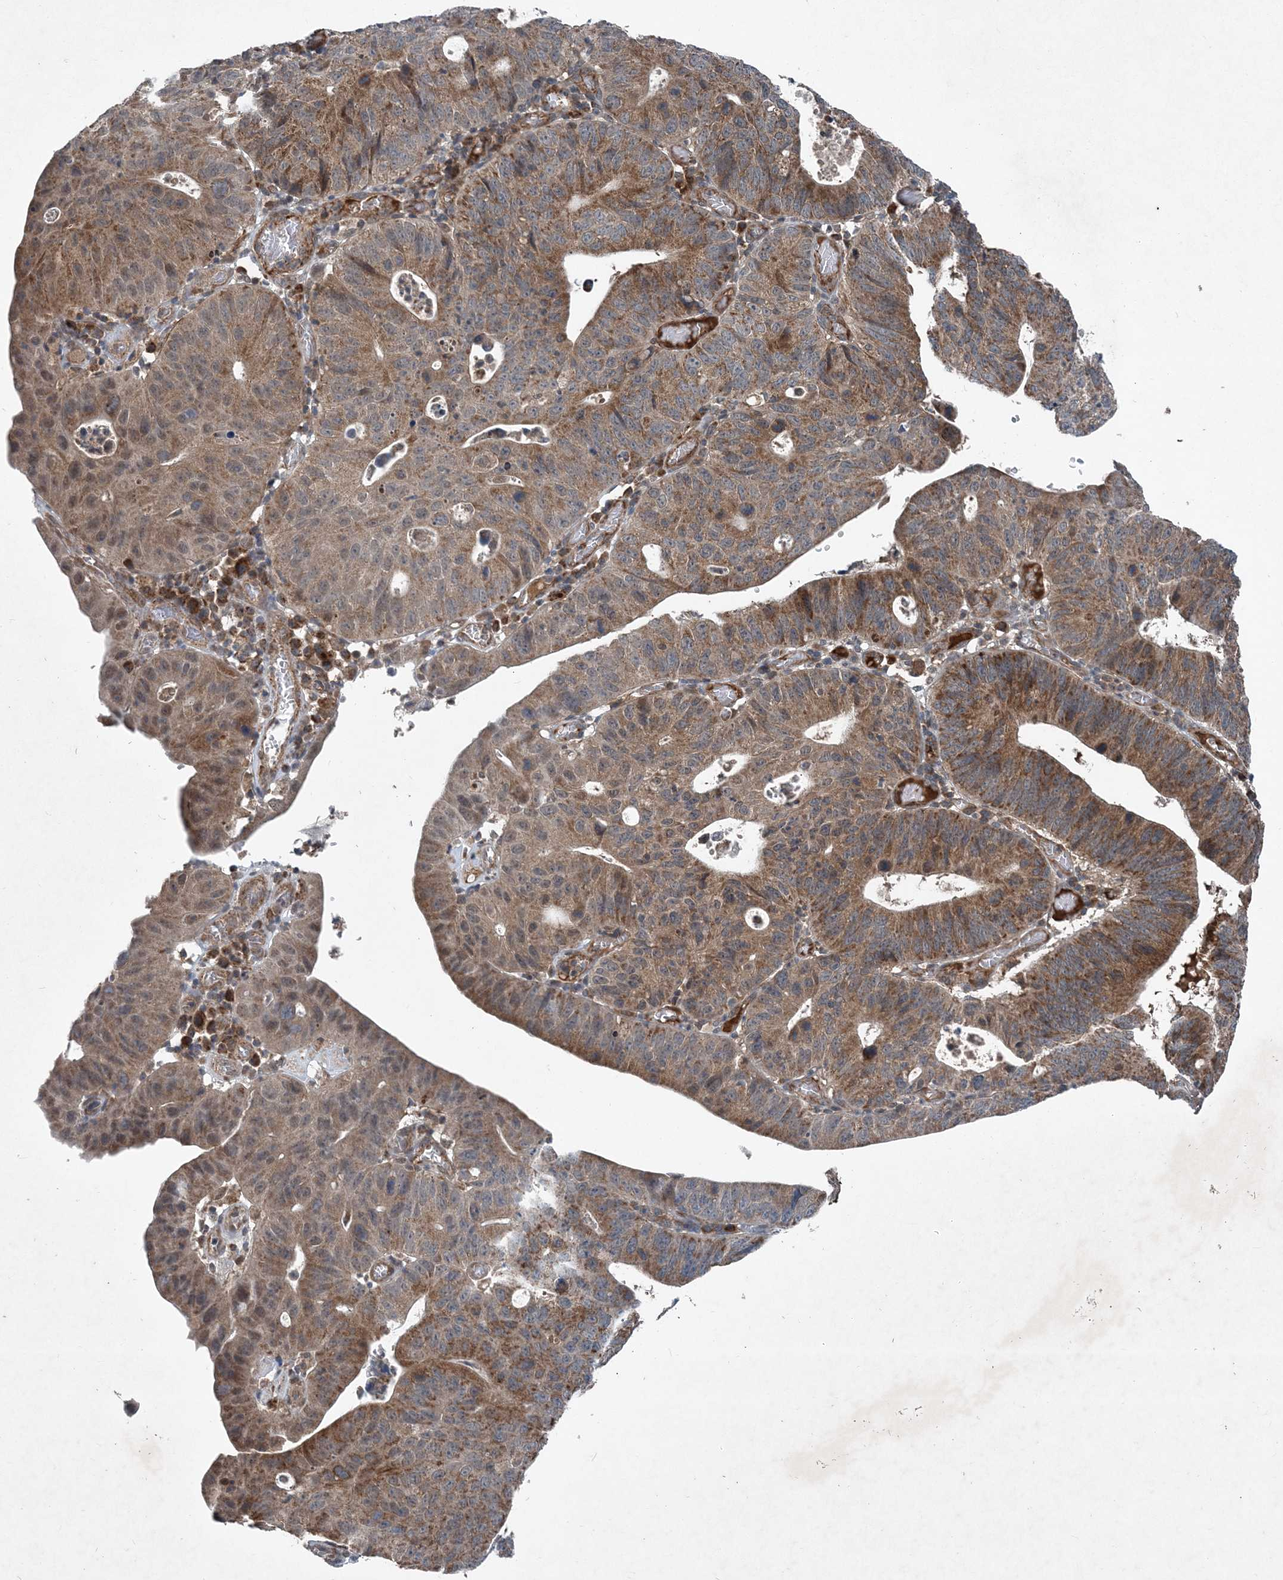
{"staining": {"intensity": "moderate", "quantity": ">75%", "location": "cytoplasmic/membranous"}, "tissue": "stomach cancer", "cell_type": "Tumor cells", "image_type": "cancer", "snomed": [{"axis": "morphology", "description": "Adenocarcinoma, NOS"}, {"axis": "topography", "description": "Stomach"}], "caption": "A medium amount of moderate cytoplasmic/membranous positivity is appreciated in about >75% of tumor cells in adenocarcinoma (stomach) tissue.", "gene": "NDUFA2", "patient": {"sex": "male", "age": 59}}